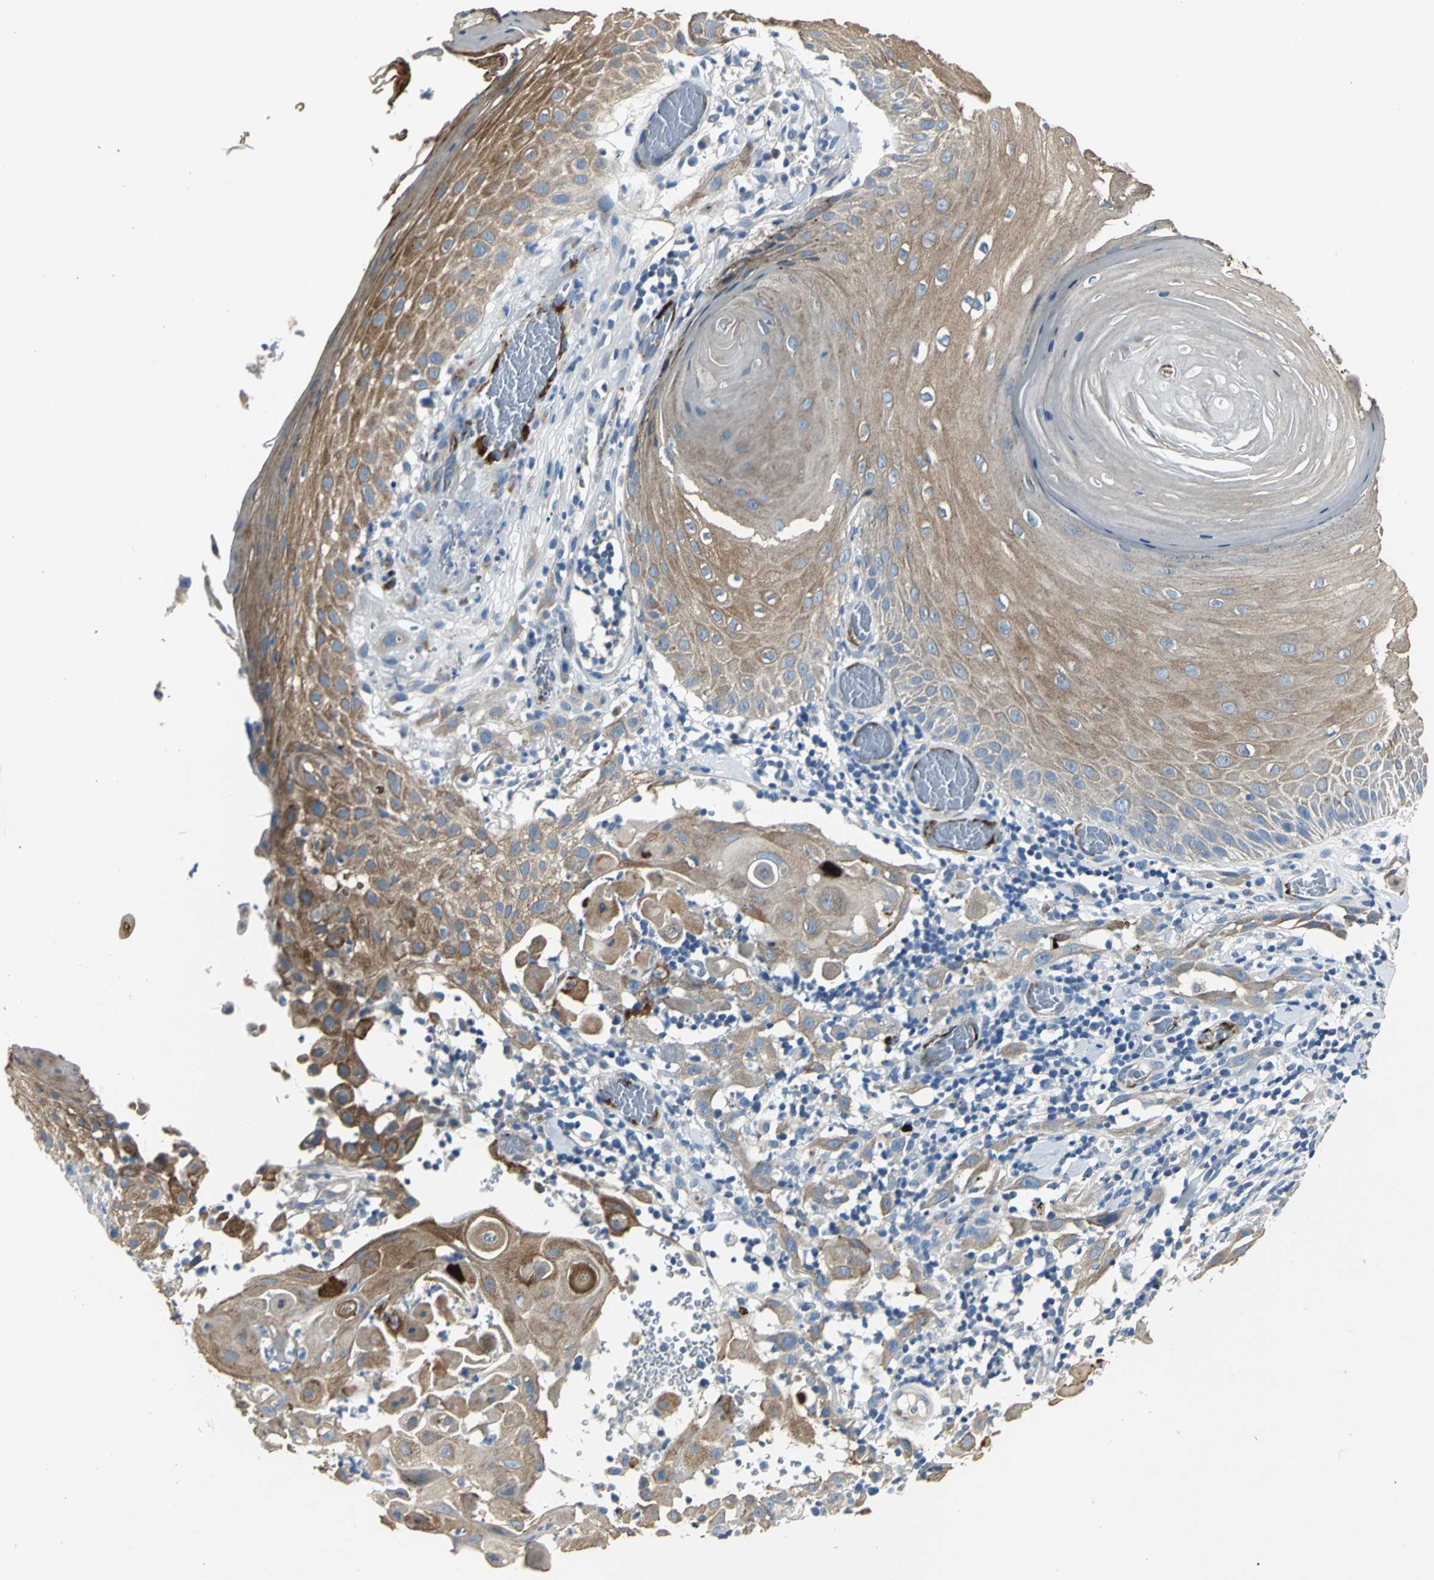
{"staining": {"intensity": "moderate", "quantity": ">75%", "location": "cytoplasmic/membranous"}, "tissue": "skin cancer", "cell_type": "Tumor cells", "image_type": "cancer", "snomed": [{"axis": "morphology", "description": "Squamous cell carcinoma, NOS"}, {"axis": "topography", "description": "Skin"}], "caption": "Immunohistochemistry (IHC) staining of skin squamous cell carcinoma, which shows medium levels of moderate cytoplasmic/membranous expression in about >75% of tumor cells indicating moderate cytoplasmic/membranous protein expression. The staining was performed using DAB (3,3'-diaminobenzidine) (brown) for protein detection and nuclei were counterstained in hematoxylin (blue).", "gene": "B3GNT2", "patient": {"sex": "male", "age": 24}}